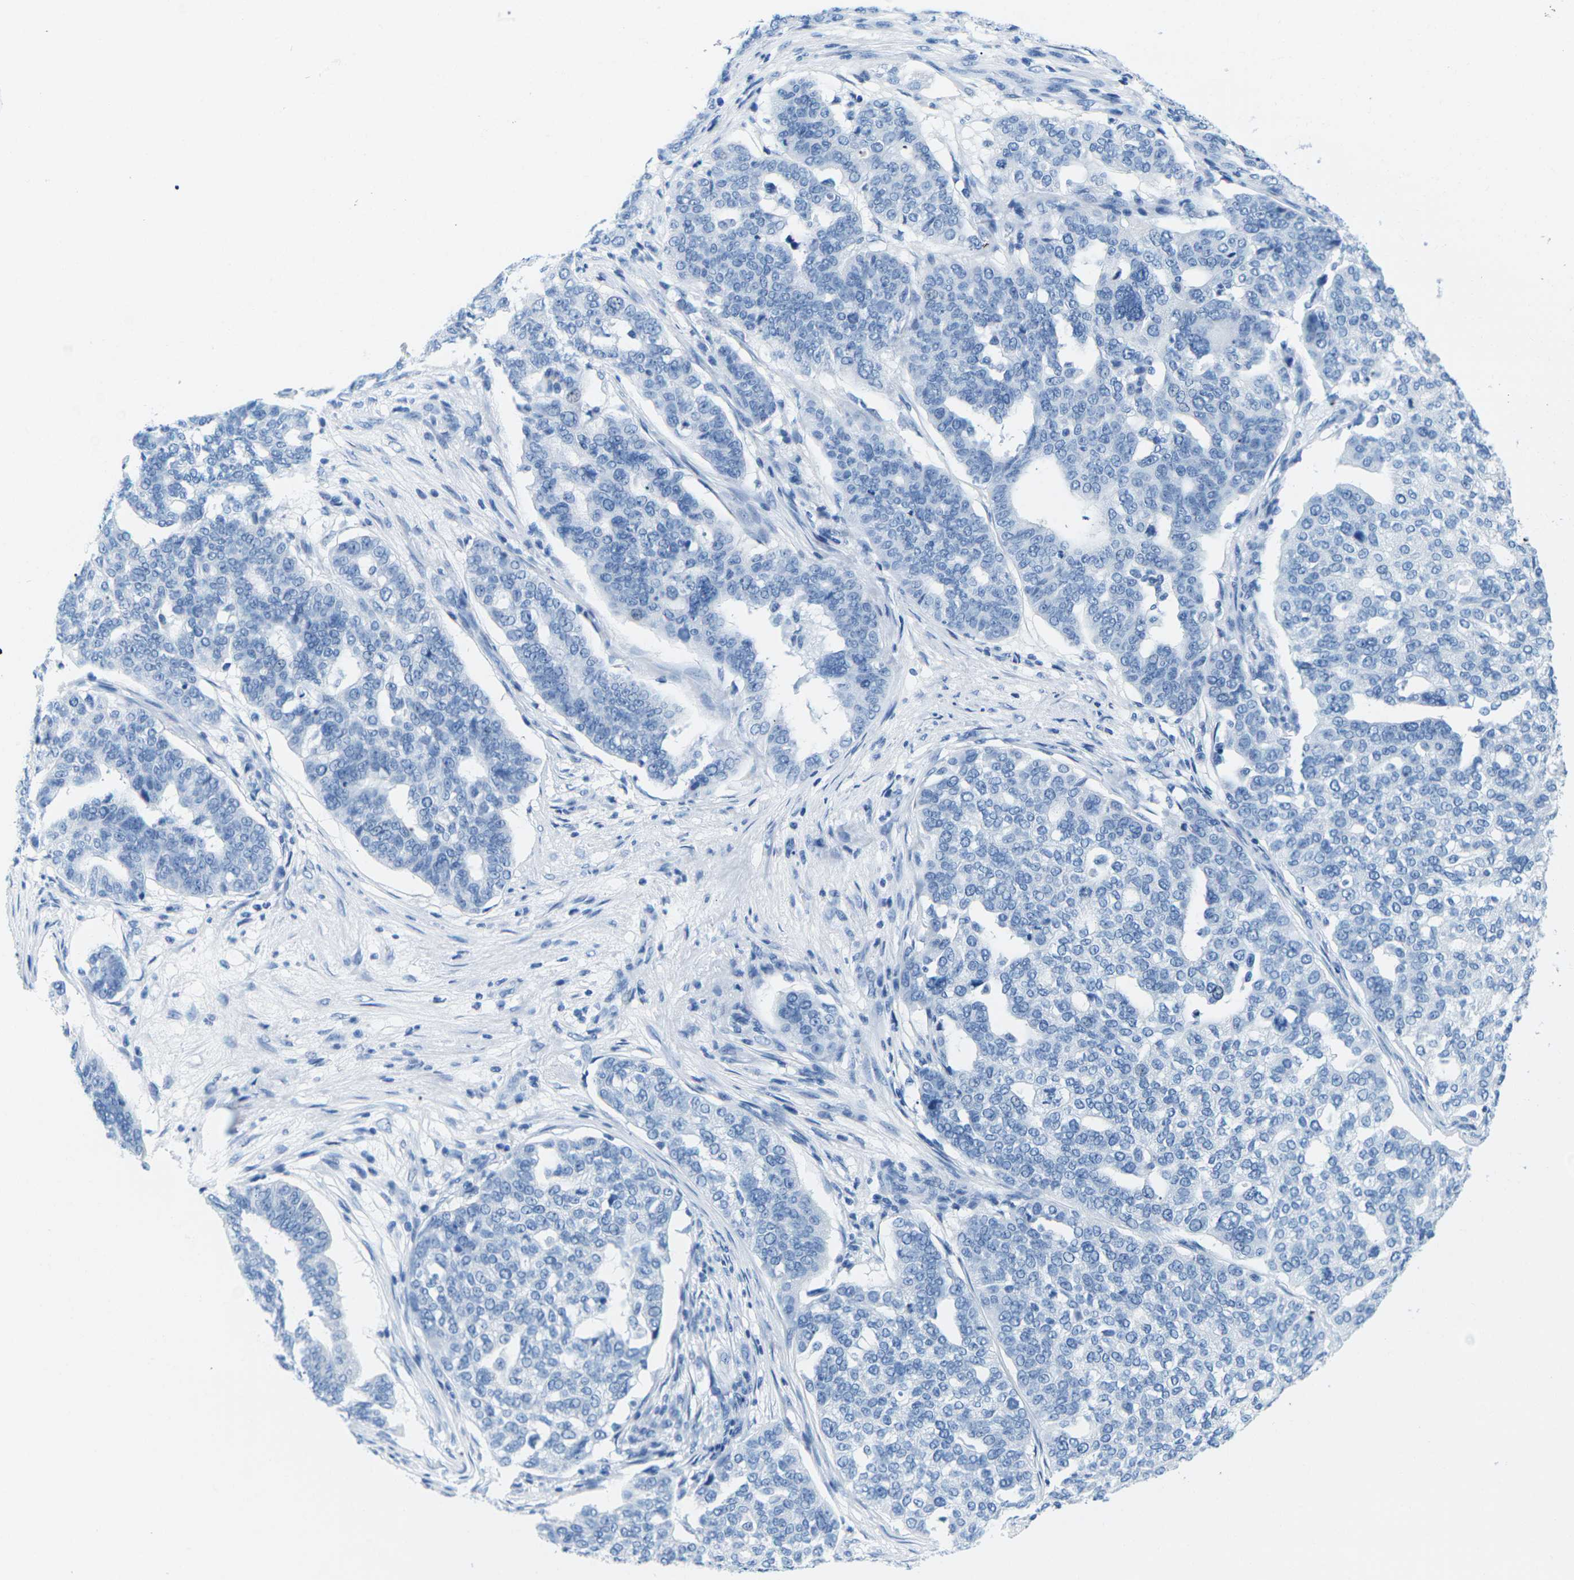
{"staining": {"intensity": "negative", "quantity": "none", "location": "none"}, "tissue": "ovarian cancer", "cell_type": "Tumor cells", "image_type": "cancer", "snomed": [{"axis": "morphology", "description": "Cystadenocarcinoma, serous, NOS"}, {"axis": "topography", "description": "Ovary"}], "caption": "Image shows no protein expression in tumor cells of ovarian cancer tissue. (Brightfield microscopy of DAB (3,3'-diaminobenzidine) immunohistochemistry at high magnification).", "gene": "SLC12A1", "patient": {"sex": "female", "age": 59}}